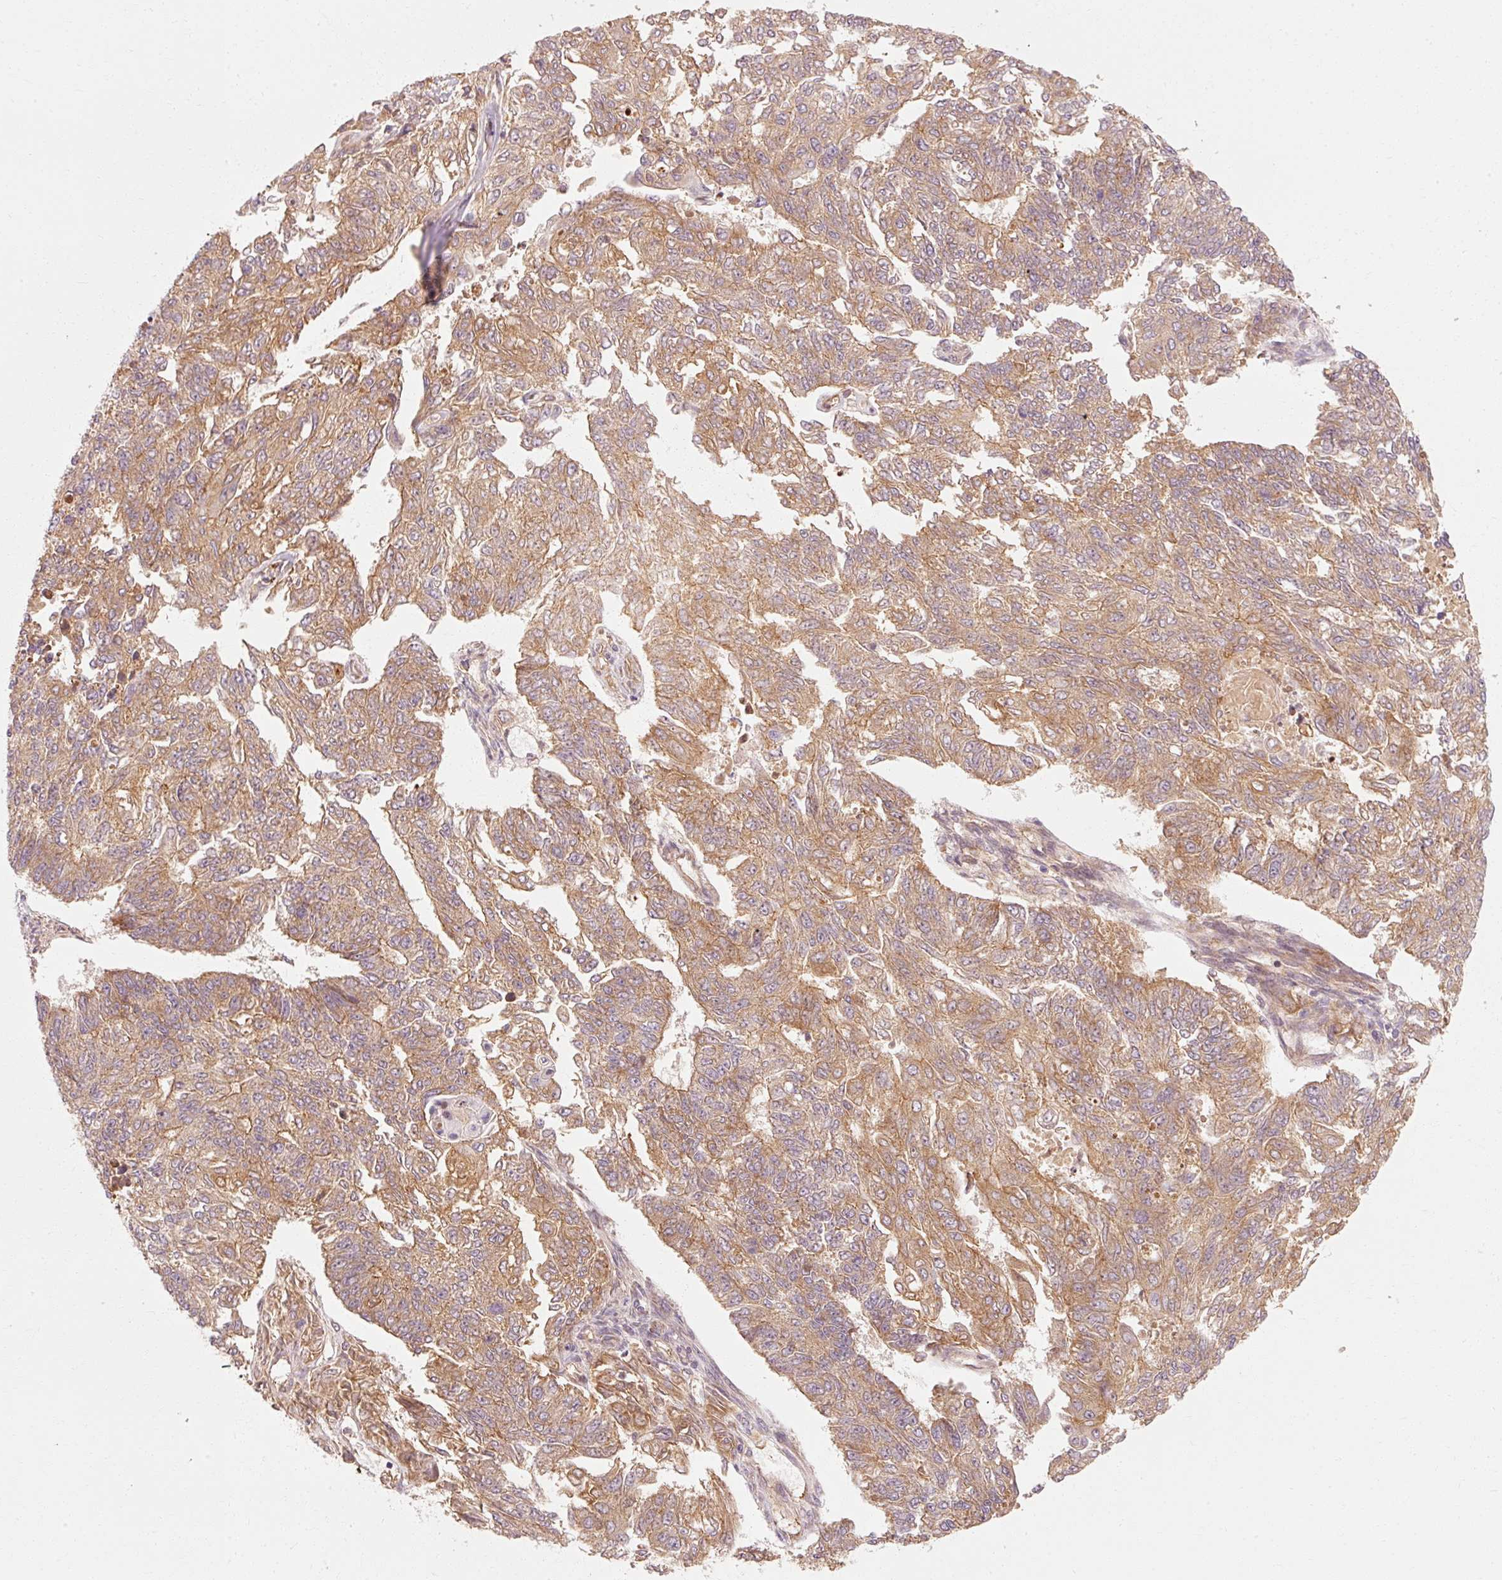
{"staining": {"intensity": "moderate", "quantity": "25%-75%", "location": "cytoplasmic/membranous"}, "tissue": "endometrial cancer", "cell_type": "Tumor cells", "image_type": "cancer", "snomed": [{"axis": "morphology", "description": "Adenocarcinoma, NOS"}, {"axis": "topography", "description": "Endometrium"}], "caption": "Immunohistochemistry of endometrial cancer exhibits medium levels of moderate cytoplasmic/membranous expression in about 25%-75% of tumor cells.", "gene": "CTNNA1", "patient": {"sex": "female", "age": 32}}